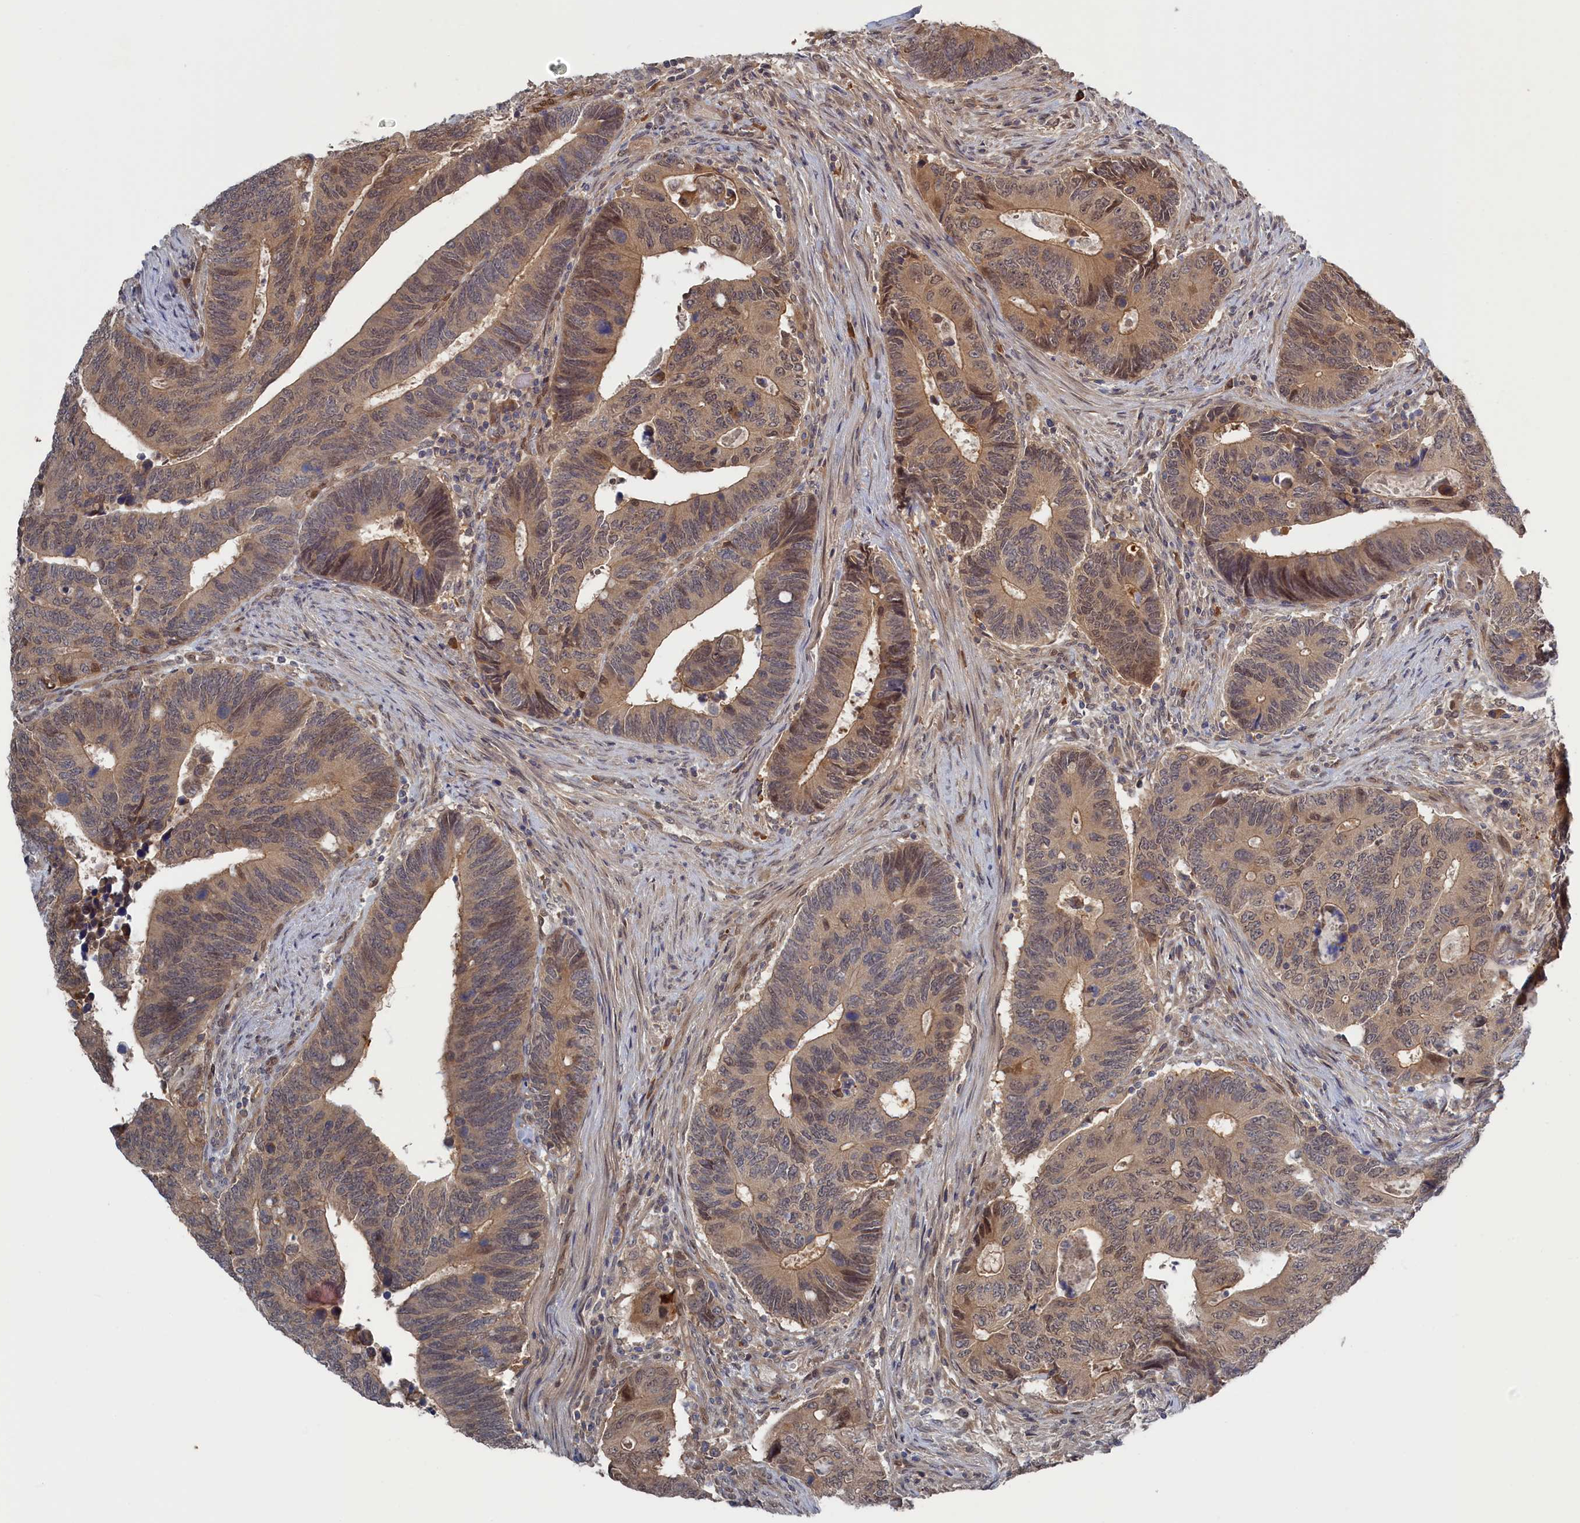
{"staining": {"intensity": "weak", "quantity": "25%-75%", "location": "cytoplasmic/membranous,nuclear"}, "tissue": "colorectal cancer", "cell_type": "Tumor cells", "image_type": "cancer", "snomed": [{"axis": "morphology", "description": "Adenocarcinoma, NOS"}, {"axis": "topography", "description": "Colon"}], "caption": "High-power microscopy captured an immunohistochemistry (IHC) image of adenocarcinoma (colorectal), revealing weak cytoplasmic/membranous and nuclear expression in about 25%-75% of tumor cells.", "gene": "IRGQ", "patient": {"sex": "male", "age": 87}}